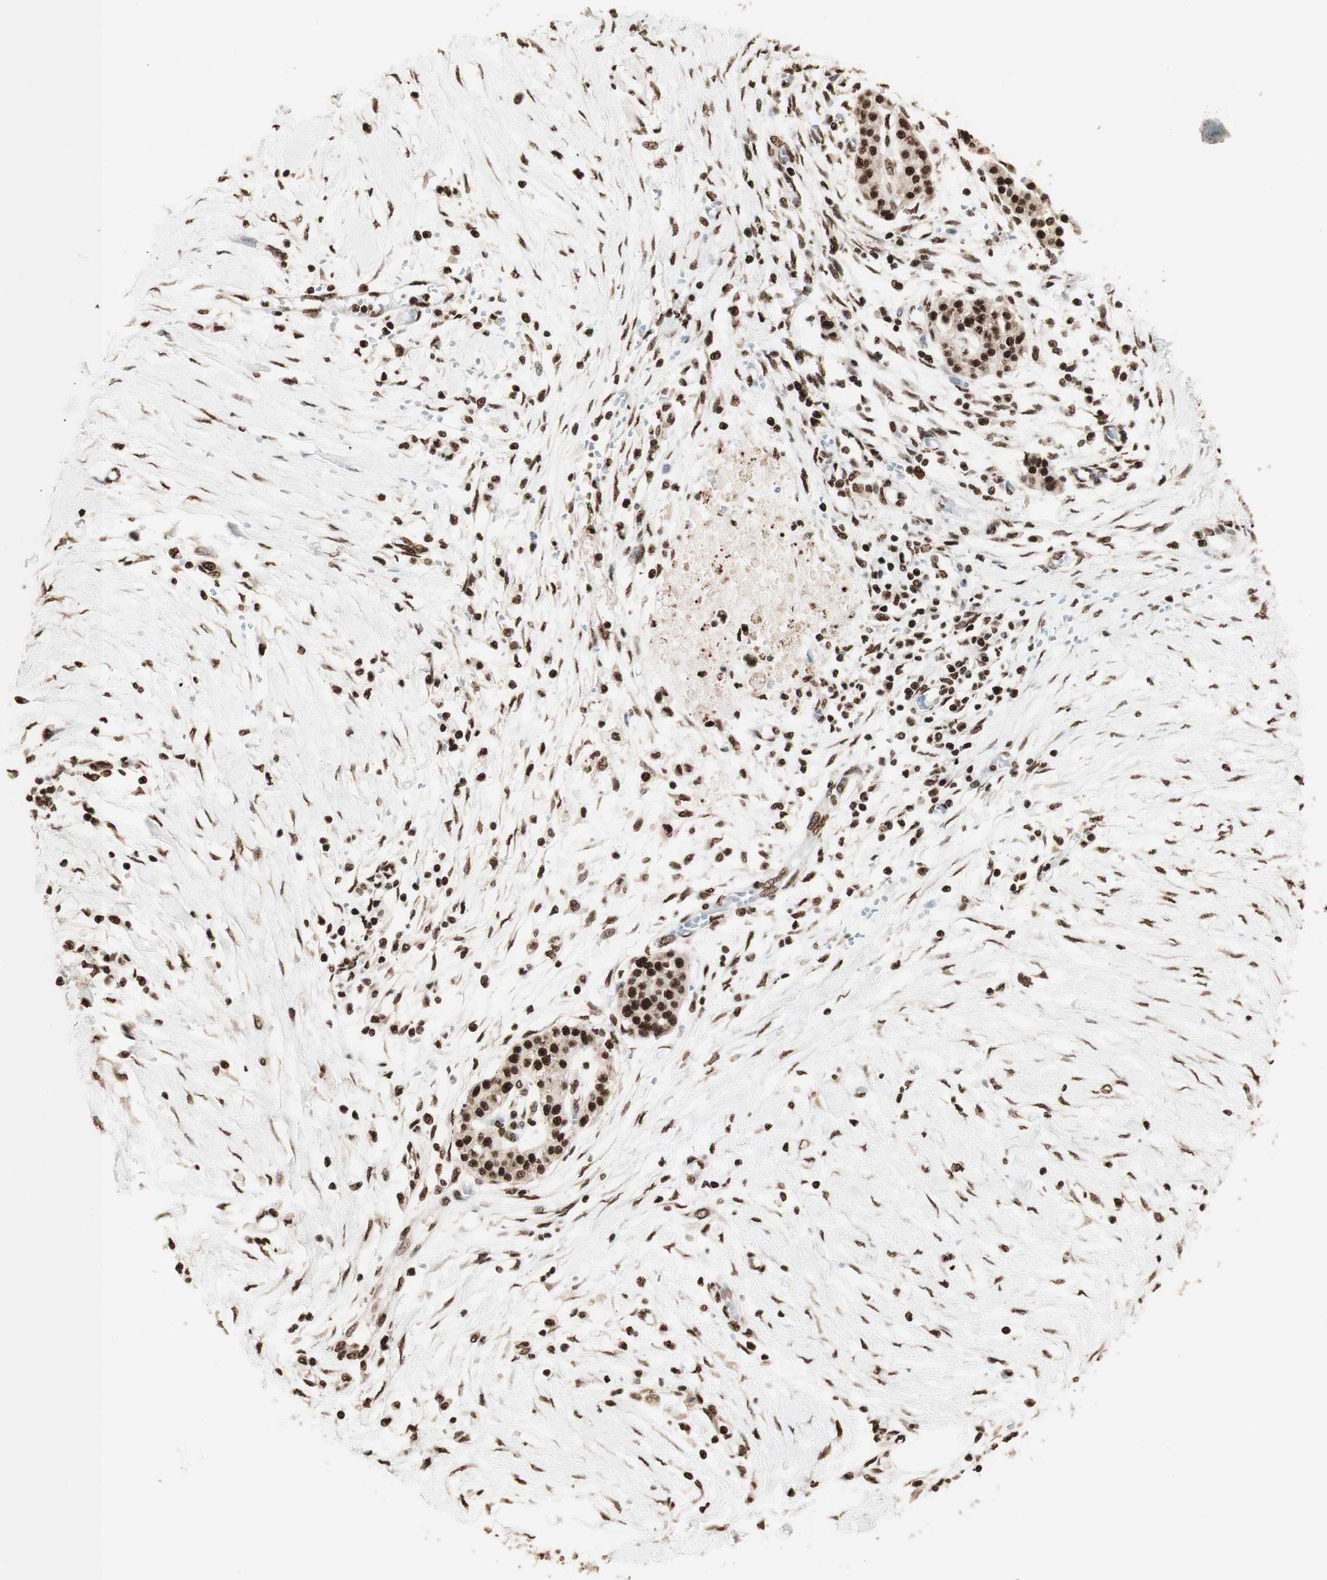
{"staining": {"intensity": "strong", "quantity": ">75%", "location": "nuclear"}, "tissue": "pancreatic cancer", "cell_type": "Tumor cells", "image_type": "cancer", "snomed": [{"axis": "morphology", "description": "Adenocarcinoma, NOS"}, {"axis": "topography", "description": "Pancreas"}], "caption": "This image displays pancreatic adenocarcinoma stained with immunohistochemistry (IHC) to label a protein in brown. The nuclear of tumor cells show strong positivity for the protein. Nuclei are counter-stained blue.", "gene": "HNRNPA2B1", "patient": {"sex": "female", "age": 70}}